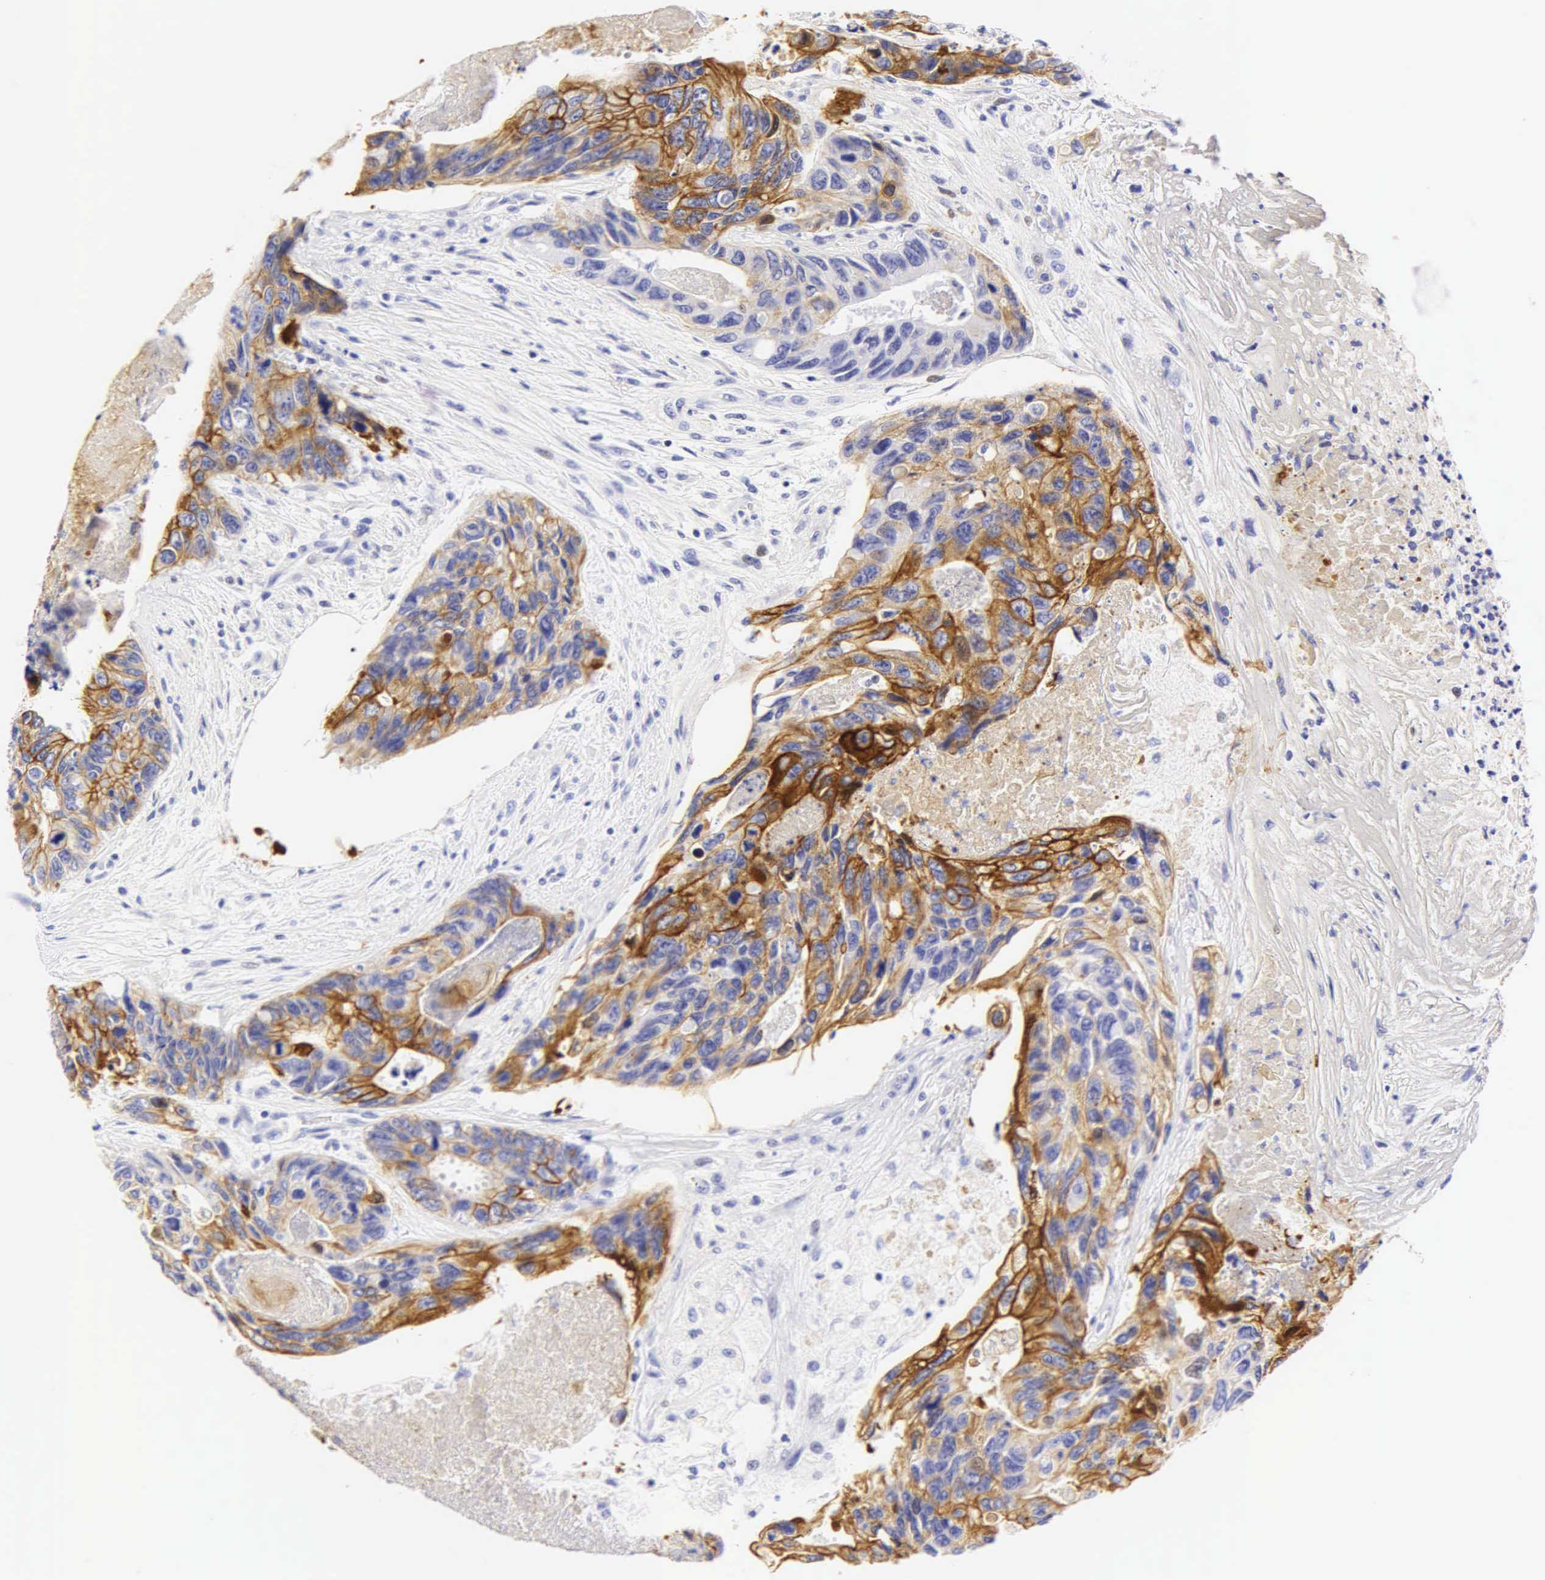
{"staining": {"intensity": "strong", "quantity": "25%-75%", "location": "cytoplasmic/membranous"}, "tissue": "colorectal cancer", "cell_type": "Tumor cells", "image_type": "cancer", "snomed": [{"axis": "morphology", "description": "Adenocarcinoma, NOS"}, {"axis": "topography", "description": "Colon"}], "caption": "The histopathology image displays staining of colorectal adenocarcinoma, revealing strong cytoplasmic/membranous protein expression (brown color) within tumor cells.", "gene": "KRT20", "patient": {"sex": "female", "age": 86}}